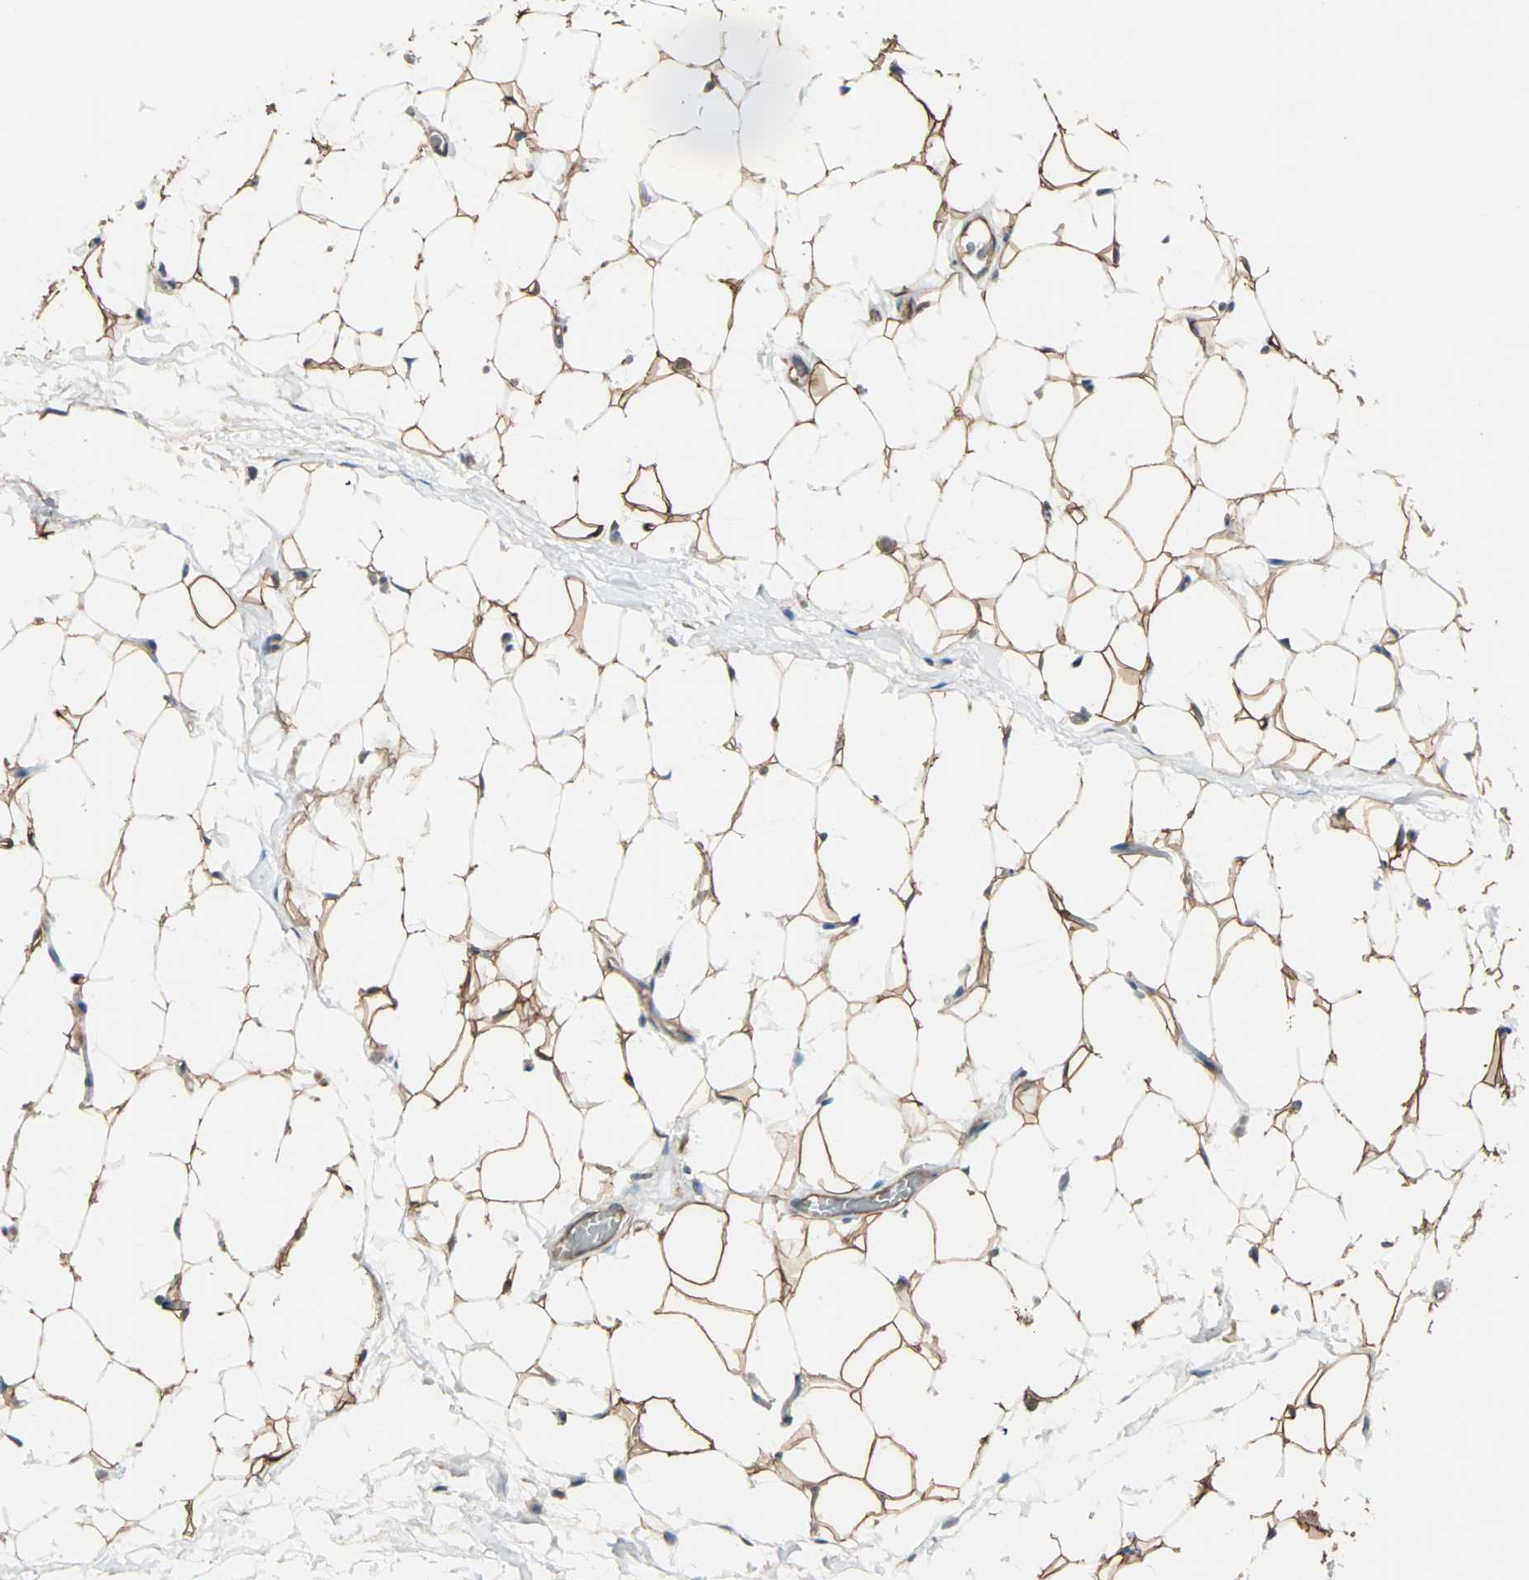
{"staining": {"intensity": "strong", "quantity": ">75%", "location": "cytoplasmic/membranous"}, "tissue": "adipose tissue", "cell_type": "Adipocytes", "image_type": "normal", "snomed": [{"axis": "morphology", "description": "Normal tissue, NOS"}, {"axis": "topography", "description": "Soft tissue"}], "caption": "Protein expression analysis of normal adipose tissue displays strong cytoplasmic/membranous expression in approximately >75% of adipocytes.", "gene": "MAP3K21", "patient": {"sex": "male", "age": 26}}